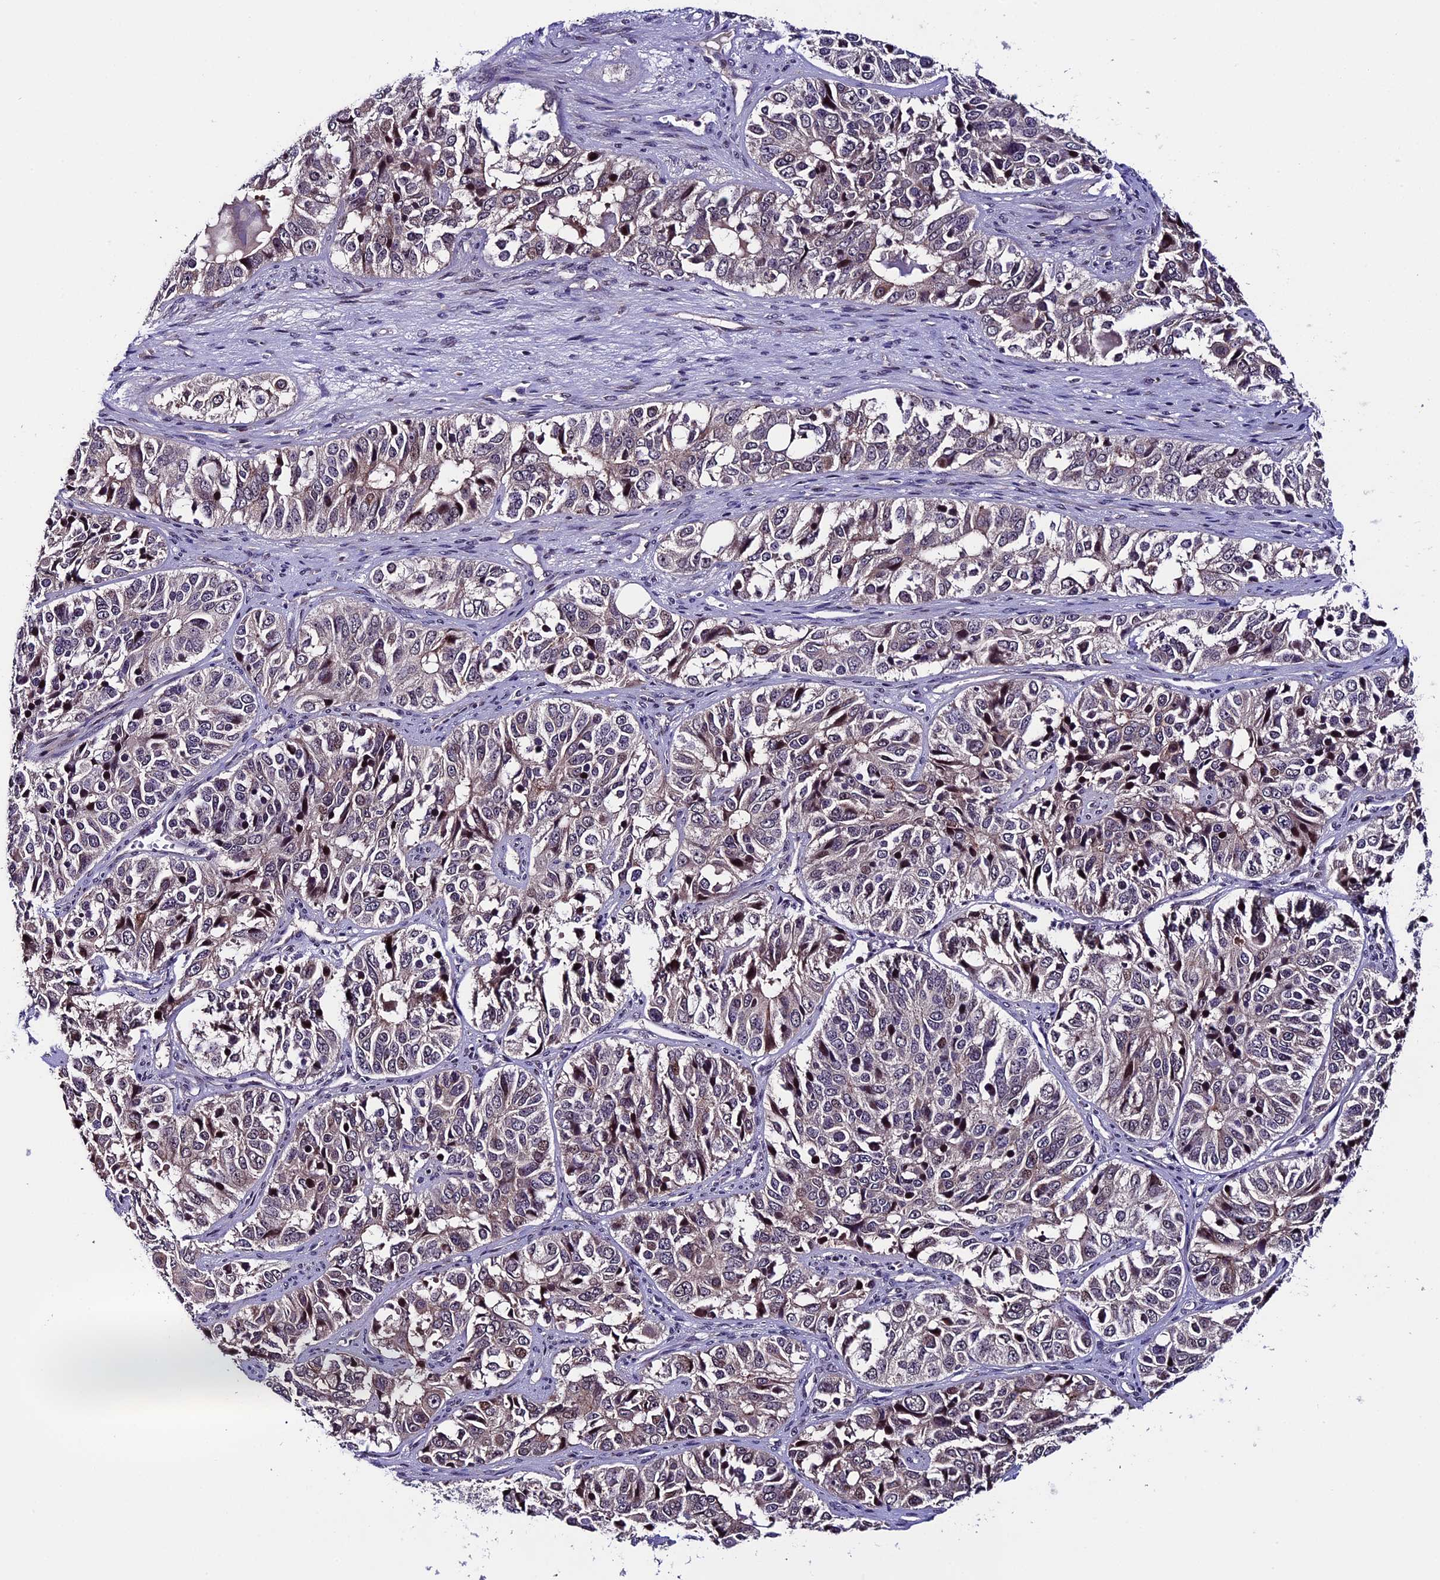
{"staining": {"intensity": "weak", "quantity": "<25%", "location": "cytoplasmic/membranous"}, "tissue": "ovarian cancer", "cell_type": "Tumor cells", "image_type": "cancer", "snomed": [{"axis": "morphology", "description": "Carcinoma, endometroid"}, {"axis": "topography", "description": "Ovary"}], "caption": "DAB (3,3'-diaminobenzidine) immunohistochemical staining of ovarian endometroid carcinoma exhibits no significant expression in tumor cells. (DAB (3,3'-diaminobenzidine) IHC, high magnification).", "gene": "SIPA1L3", "patient": {"sex": "female", "age": 51}}